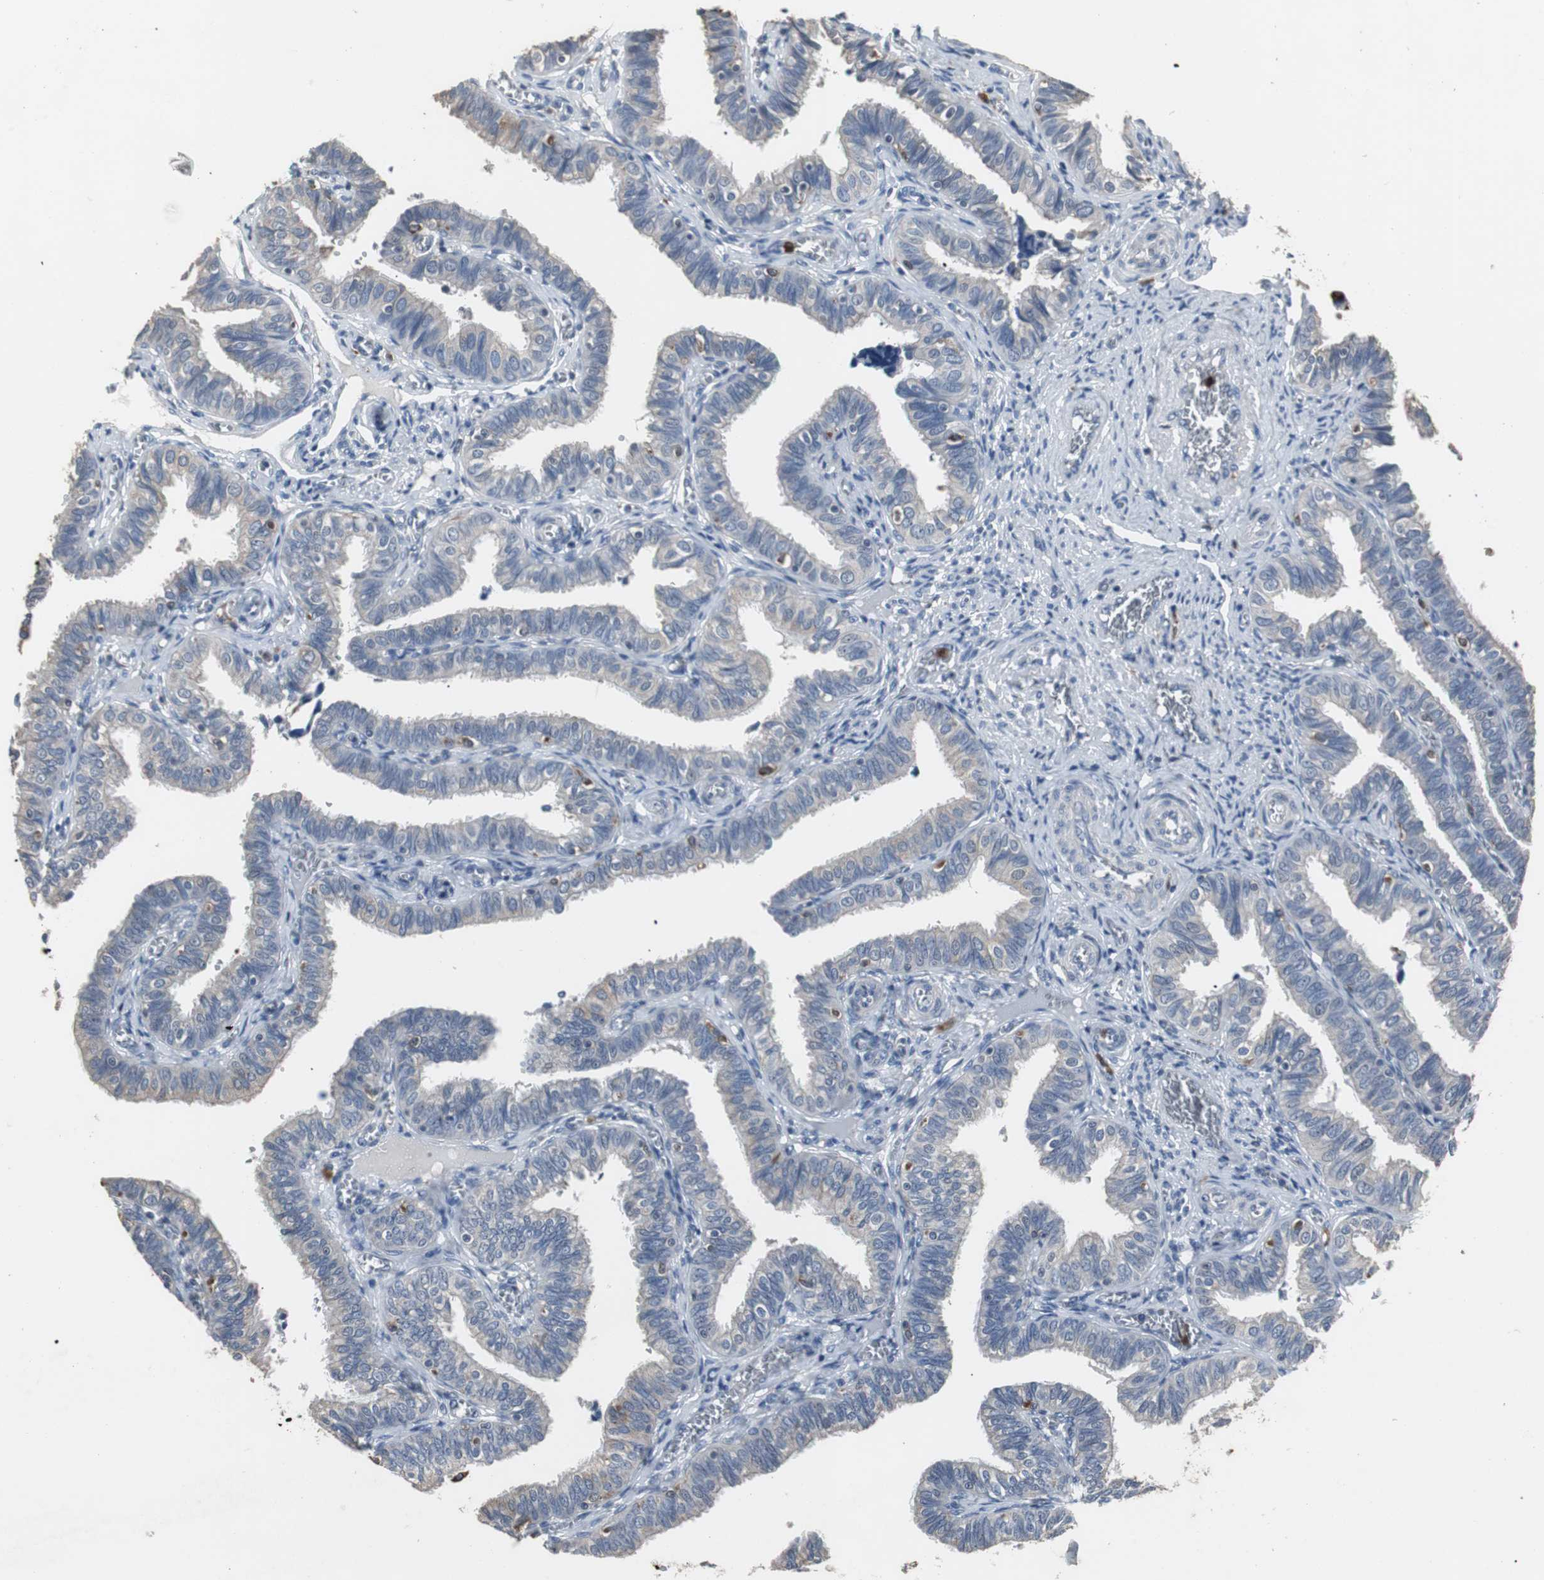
{"staining": {"intensity": "weak", "quantity": "25%-75%", "location": "cytoplasmic/membranous"}, "tissue": "fallopian tube", "cell_type": "Glandular cells", "image_type": "normal", "snomed": [{"axis": "morphology", "description": "Normal tissue, NOS"}, {"axis": "topography", "description": "Fallopian tube"}], "caption": "Glandular cells exhibit low levels of weak cytoplasmic/membranous staining in approximately 25%-75% of cells in unremarkable human fallopian tube.", "gene": "NCF2", "patient": {"sex": "female", "age": 46}}